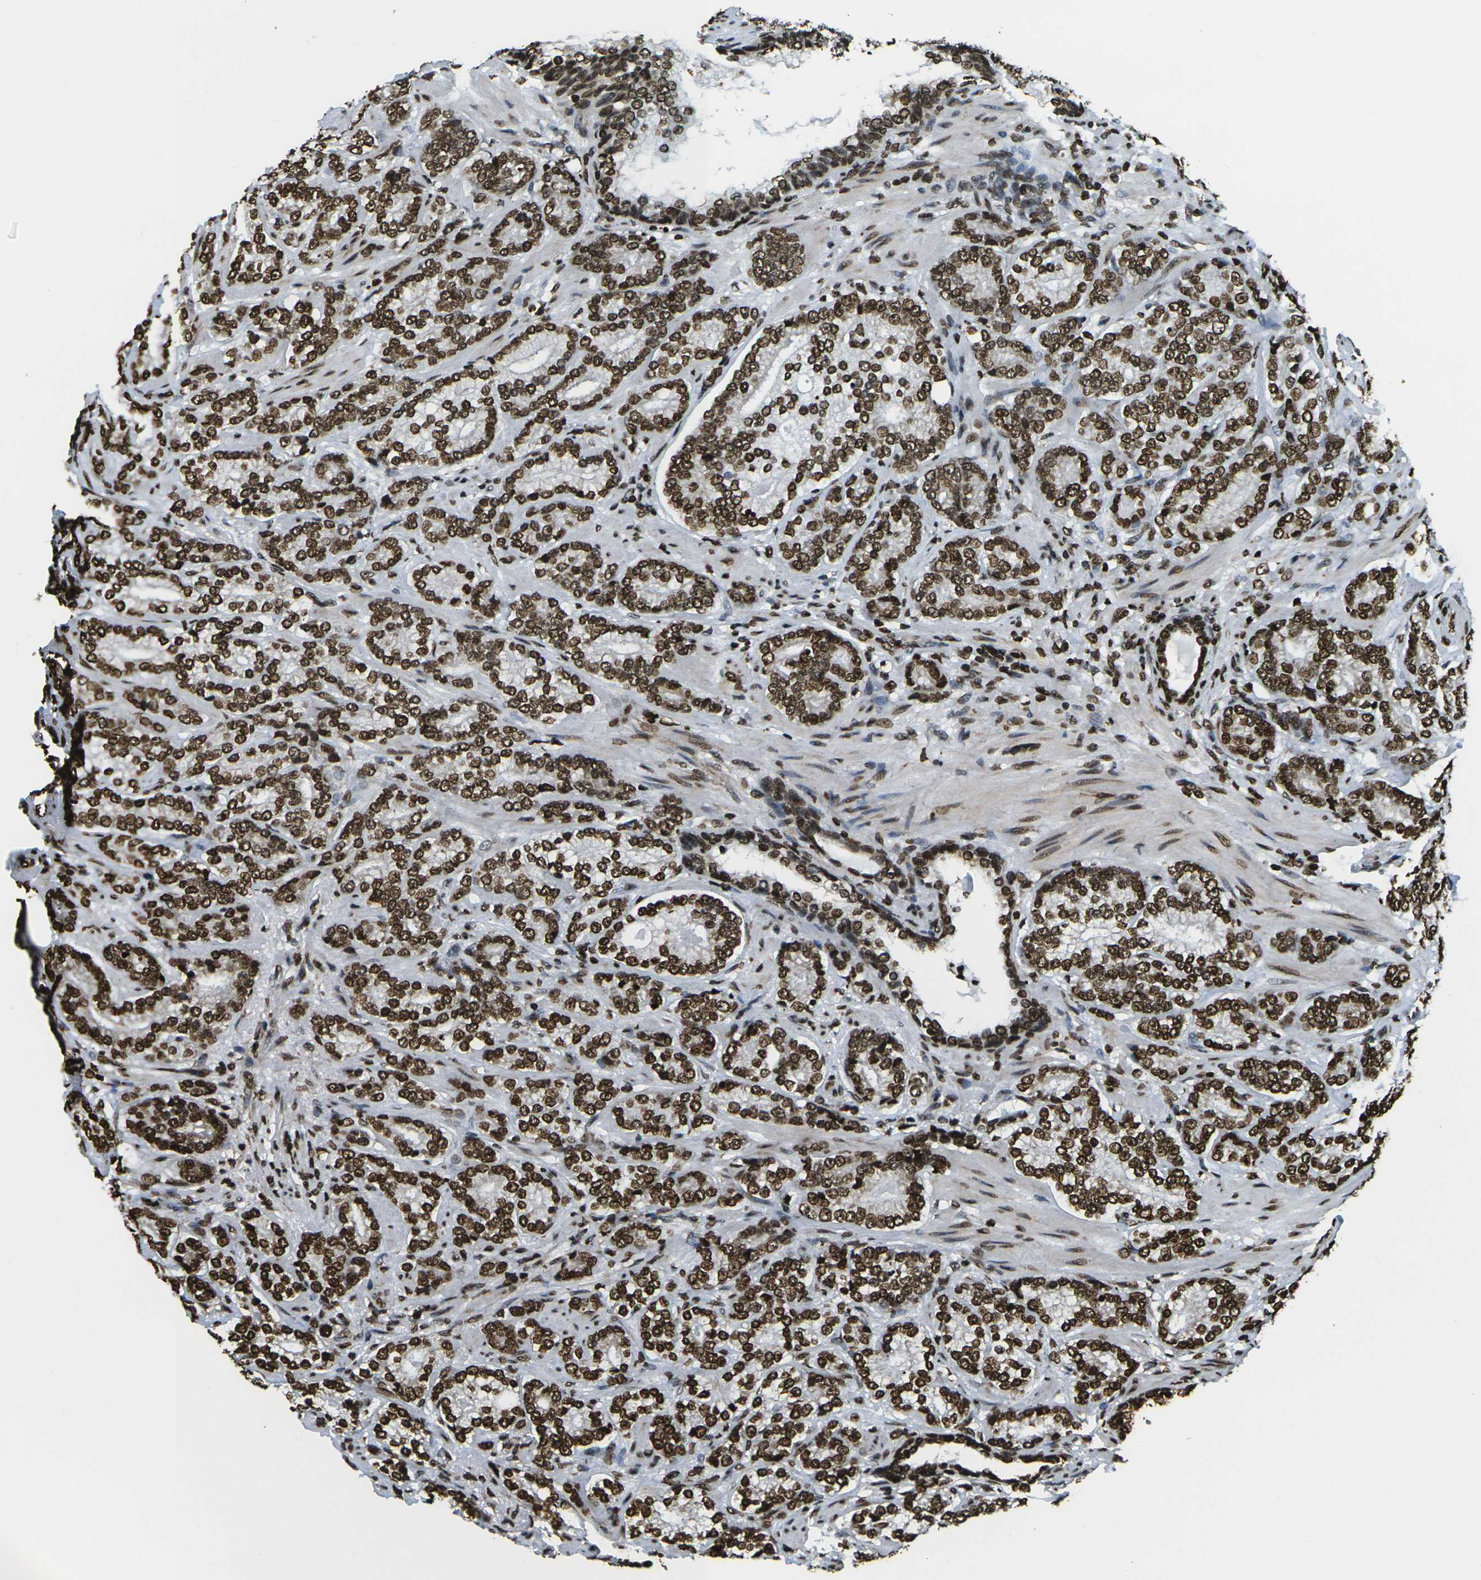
{"staining": {"intensity": "strong", "quantity": ">75%", "location": "nuclear"}, "tissue": "prostate cancer", "cell_type": "Tumor cells", "image_type": "cancer", "snomed": [{"axis": "morphology", "description": "Adenocarcinoma, High grade"}, {"axis": "topography", "description": "Prostate"}], "caption": "Immunohistochemical staining of high-grade adenocarcinoma (prostate) demonstrates high levels of strong nuclear protein positivity in approximately >75% of tumor cells.", "gene": "H1-2", "patient": {"sex": "male", "age": 61}}